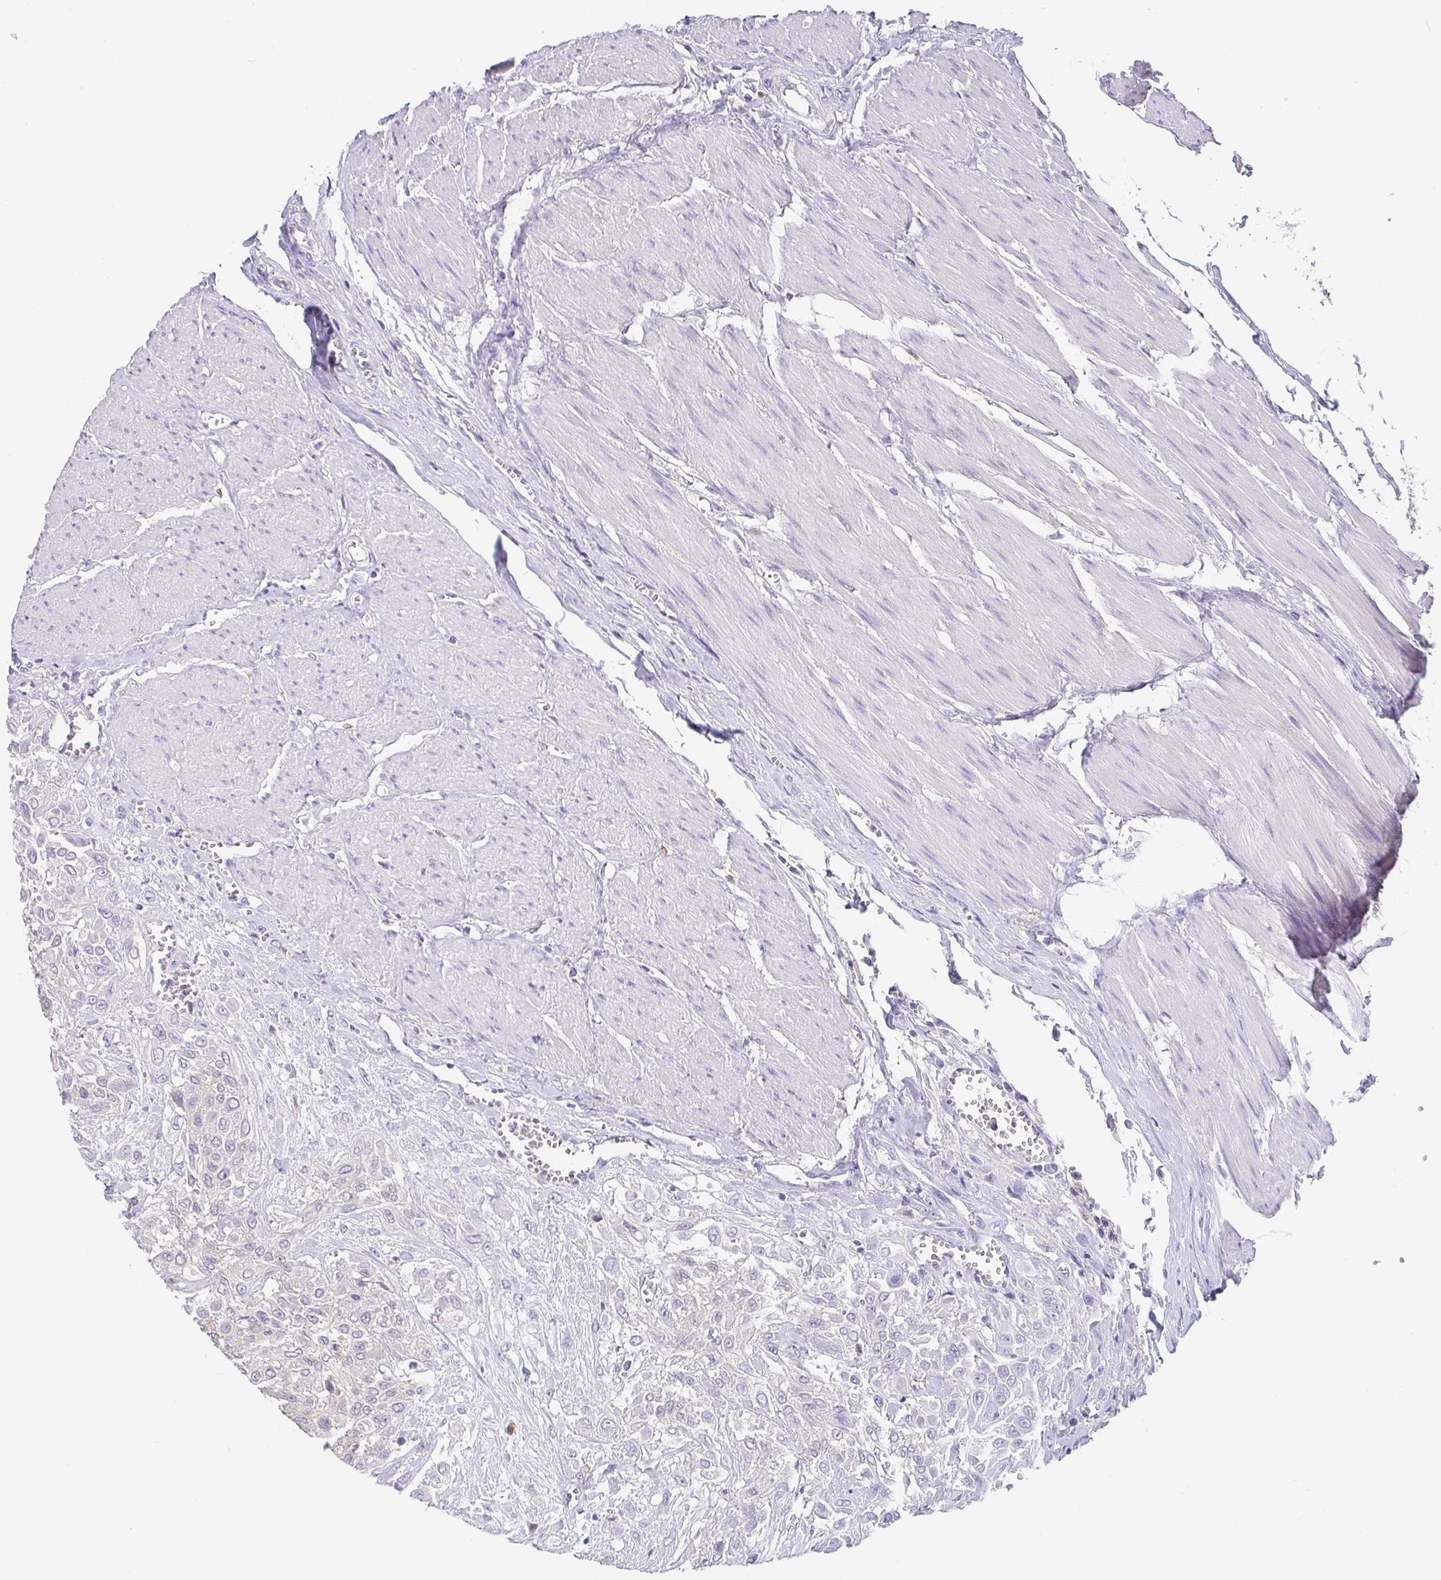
{"staining": {"intensity": "negative", "quantity": "none", "location": "none"}, "tissue": "urothelial cancer", "cell_type": "Tumor cells", "image_type": "cancer", "snomed": [{"axis": "morphology", "description": "Urothelial carcinoma, High grade"}, {"axis": "topography", "description": "Urinary bladder"}], "caption": "Human high-grade urothelial carcinoma stained for a protein using immunohistochemistry (IHC) shows no expression in tumor cells.", "gene": "IDH1", "patient": {"sex": "male", "age": 57}}